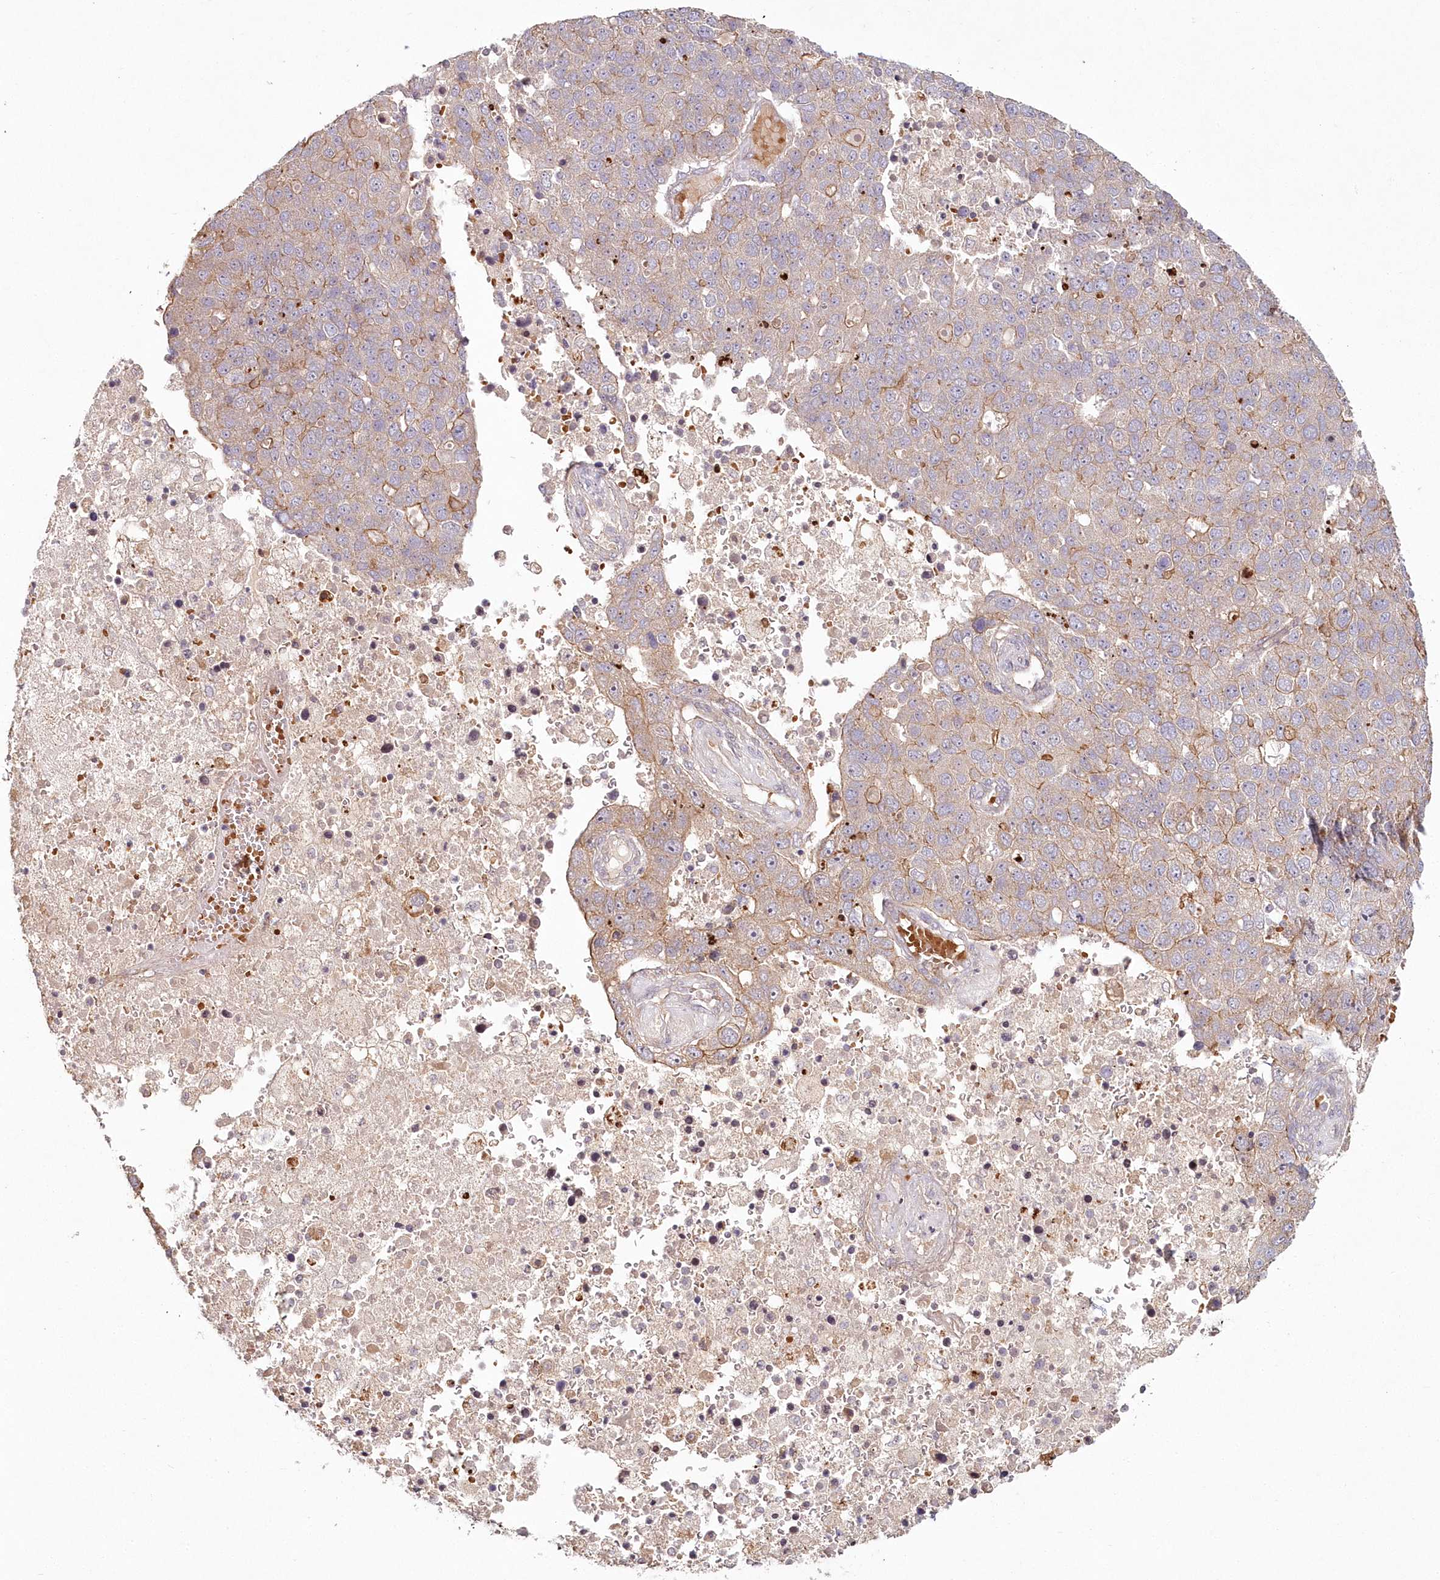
{"staining": {"intensity": "moderate", "quantity": "<25%", "location": "cytoplasmic/membranous"}, "tissue": "pancreatic cancer", "cell_type": "Tumor cells", "image_type": "cancer", "snomed": [{"axis": "morphology", "description": "Adenocarcinoma, NOS"}, {"axis": "topography", "description": "Pancreas"}], "caption": "Protein expression analysis of human adenocarcinoma (pancreatic) reveals moderate cytoplasmic/membranous staining in approximately <25% of tumor cells.", "gene": "HYCC2", "patient": {"sex": "female", "age": 61}}